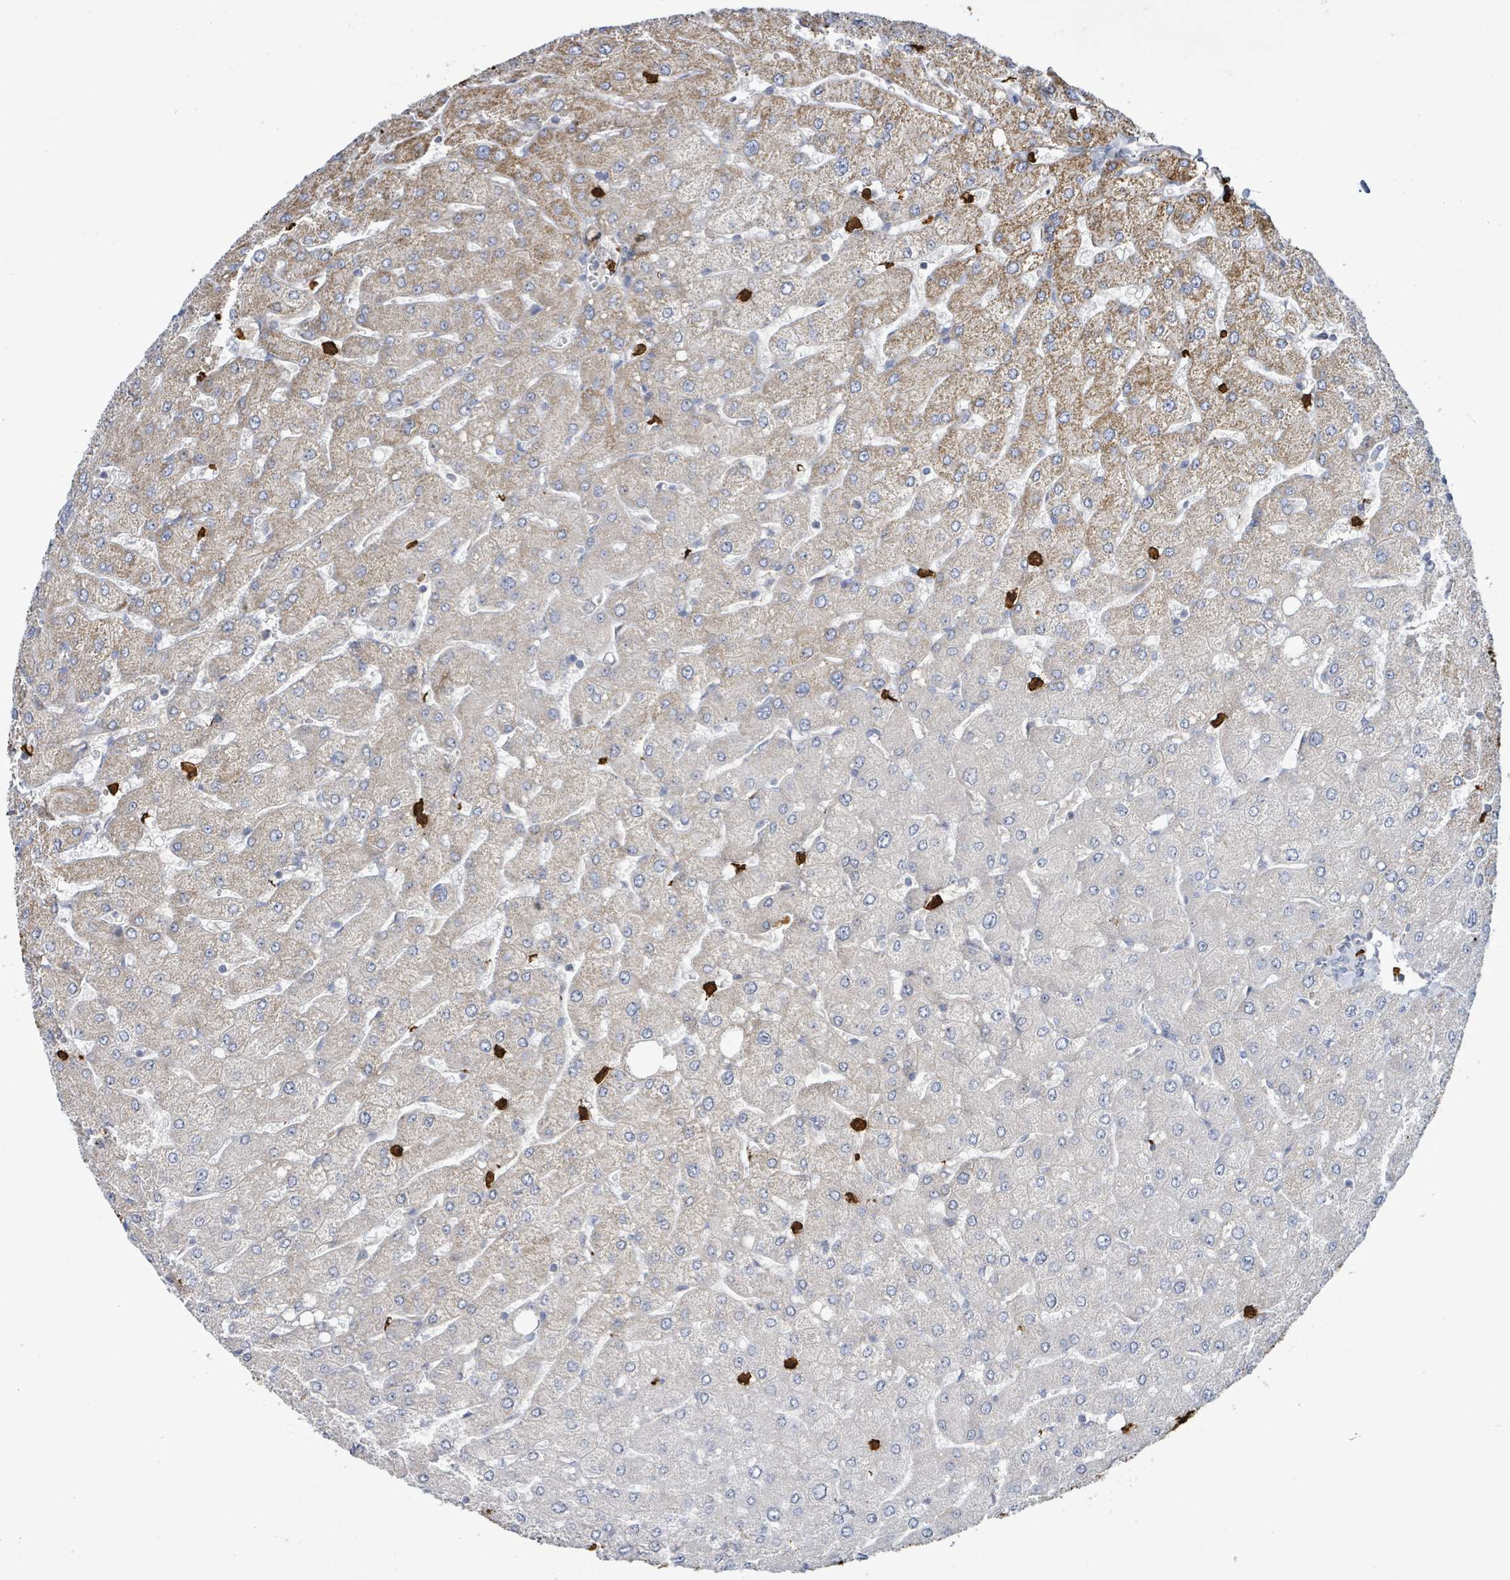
{"staining": {"intensity": "negative", "quantity": "none", "location": "none"}, "tissue": "liver", "cell_type": "Cholangiocytes", "image_type": "normal", "snomed": [{"axis": "morphology", "description": "Normal tissue, NOS"}, {"axis": "topography", "description": "Liver"}], "caption": "High power microscopy photomicrograph of an IHC photomicrograph of normal liver, revealing no significant positivity in cholangiocytes. The staining was performed using DAB (3,3'-diaminobenzidine) to visualize the protein expression in brown, while the nuclei were stained in blue with hematoxylin (Magnification: 20x).", "gene": "FAM210A", "patient": {"sex": "male", "age": 55}}